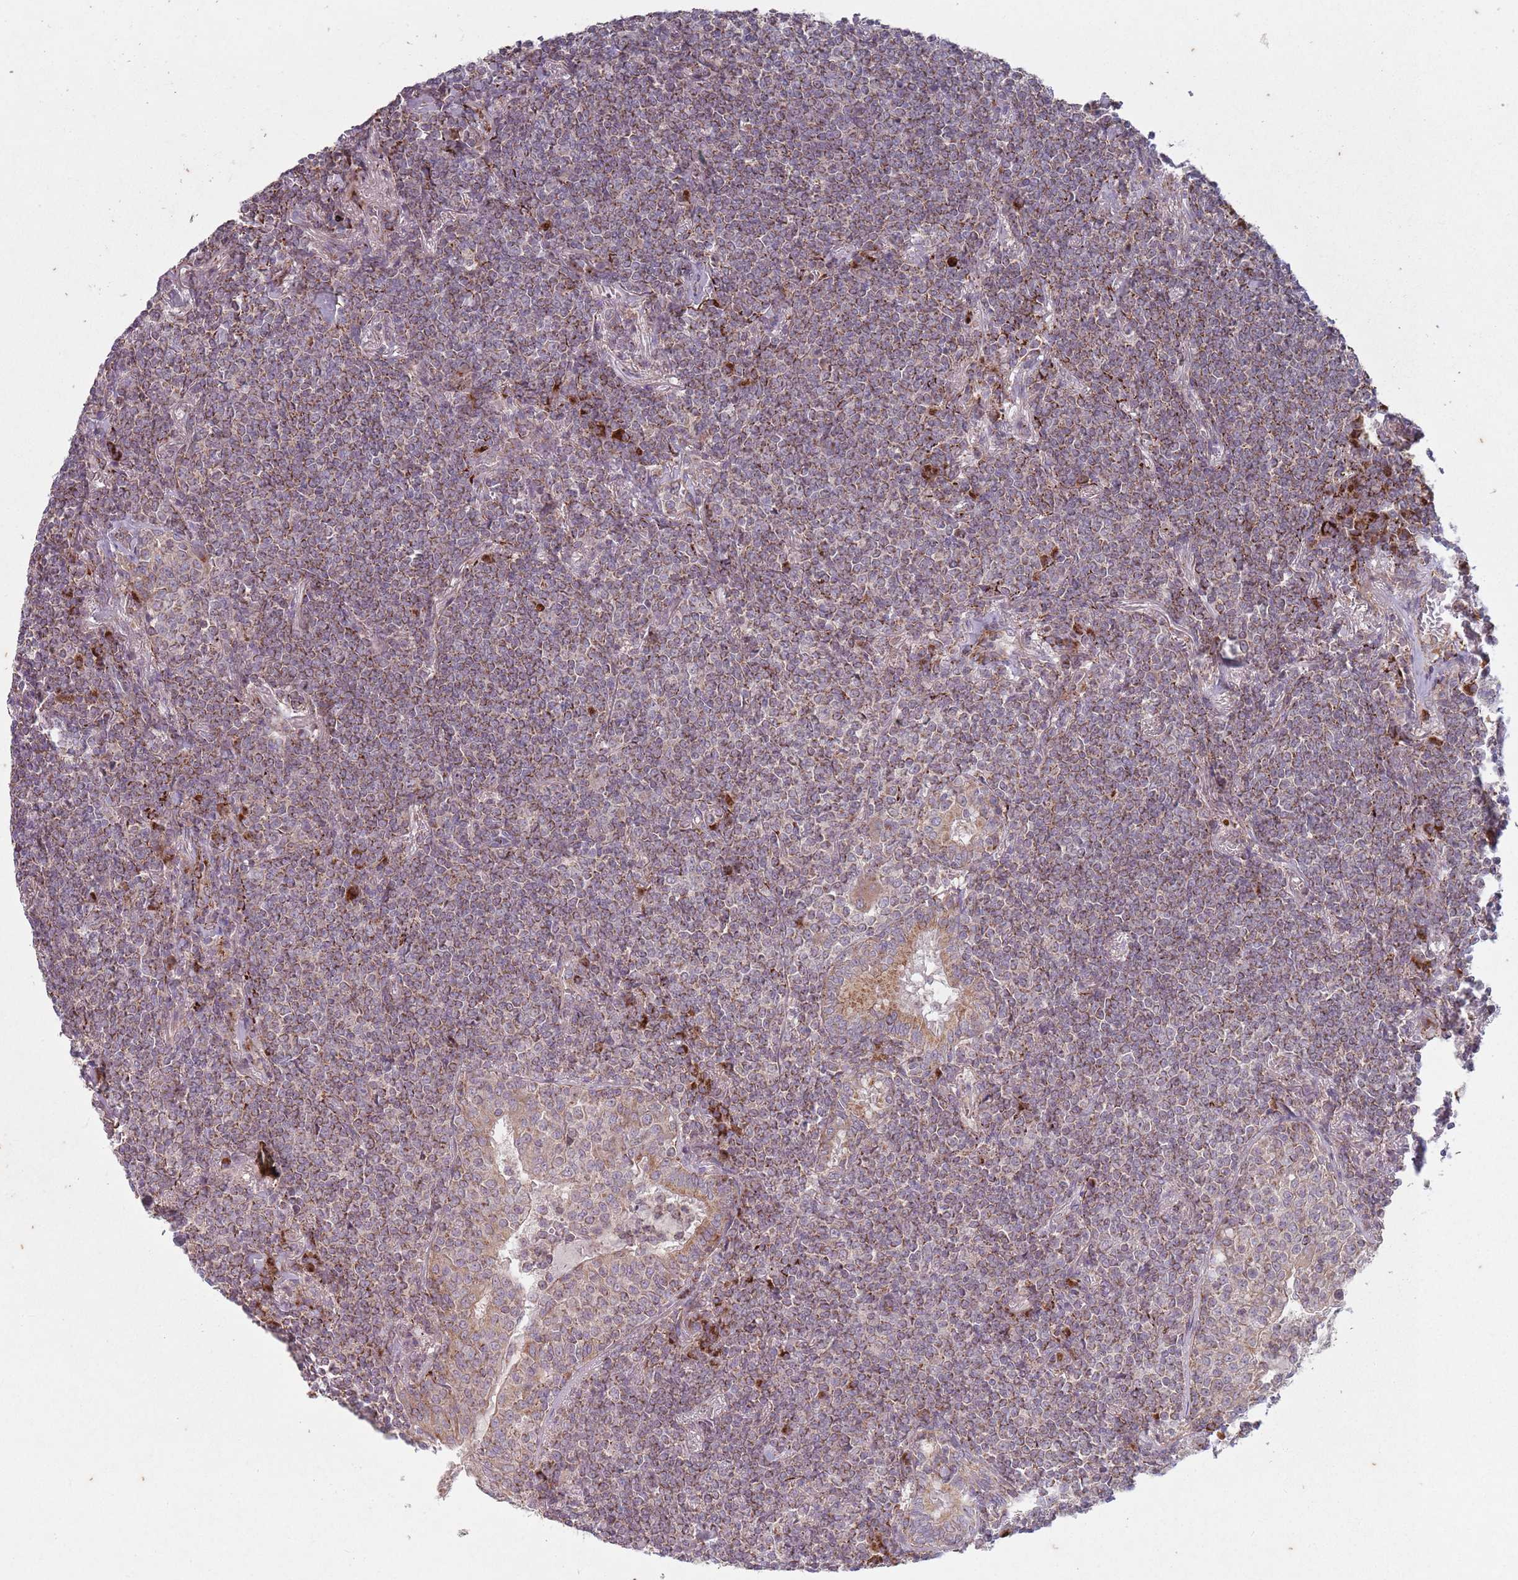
{"staining": {"intensity": "moderate", "quantity": ">75%", "location": "cytoplasmic/membranous"}, "tissue": "lymphoma", "cell_type": "Tumor cells", "image_type": "cancer", "snomed": [{"axis": "morphology", "description": "Malignant lymphoma, non-Hodgkin's type, Low grade"}, {"axis": "topography", "description": "Lung"}], "caption": "This image displays low-grade malignant lymphoma, non-Hodgkin's type stained with immunohistochemistry (IHC) to label a protein in brown. The cytoplasmic/membranous of tumor cells show moderate positivity for the protein. Nuclei are counter-stained blue.", "gene": "OR10Q1", "patient": {"sex": "female", "age": 71}}